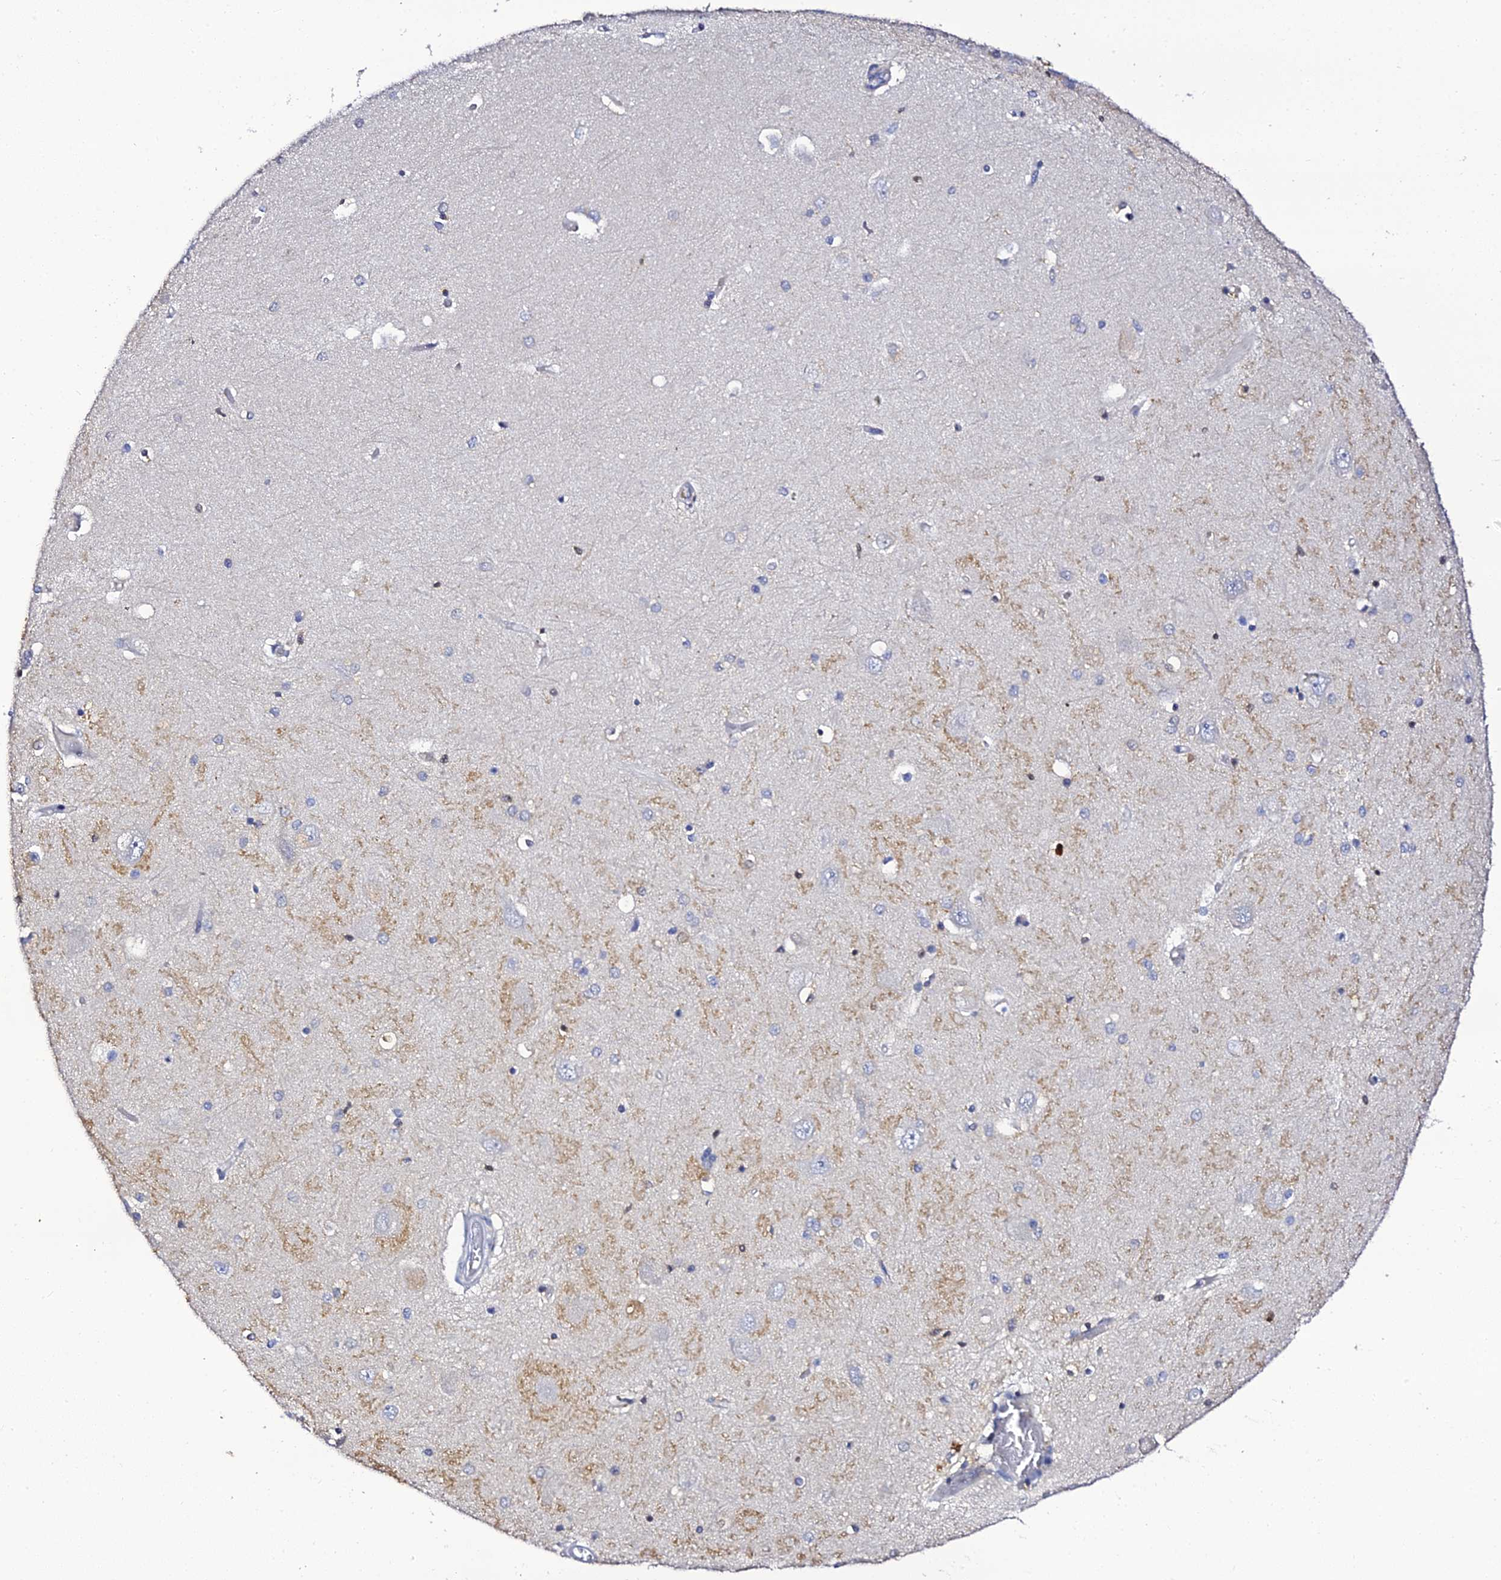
{"staining": {"intensity": "negative", "quantity": "none", "location": "none"}, "tissue": "hippocampus", "cell_type": "Glial cells", "image_type": "normal", "snomed": [{"axis": "morphology", "description": "Normal tissue, NOS"}, {"axis": "topography", "description": "Hippocampus"}], "caption": "Hippocampus was stained to show a protein in brown. There is no significant expression in glial cells. (DAB (3,3'-diaminobenzidine) immunohistochemistry (IHC), high magnification).", "gene": "IL4I1", "patient": {"sex": "male", "age": 45}}